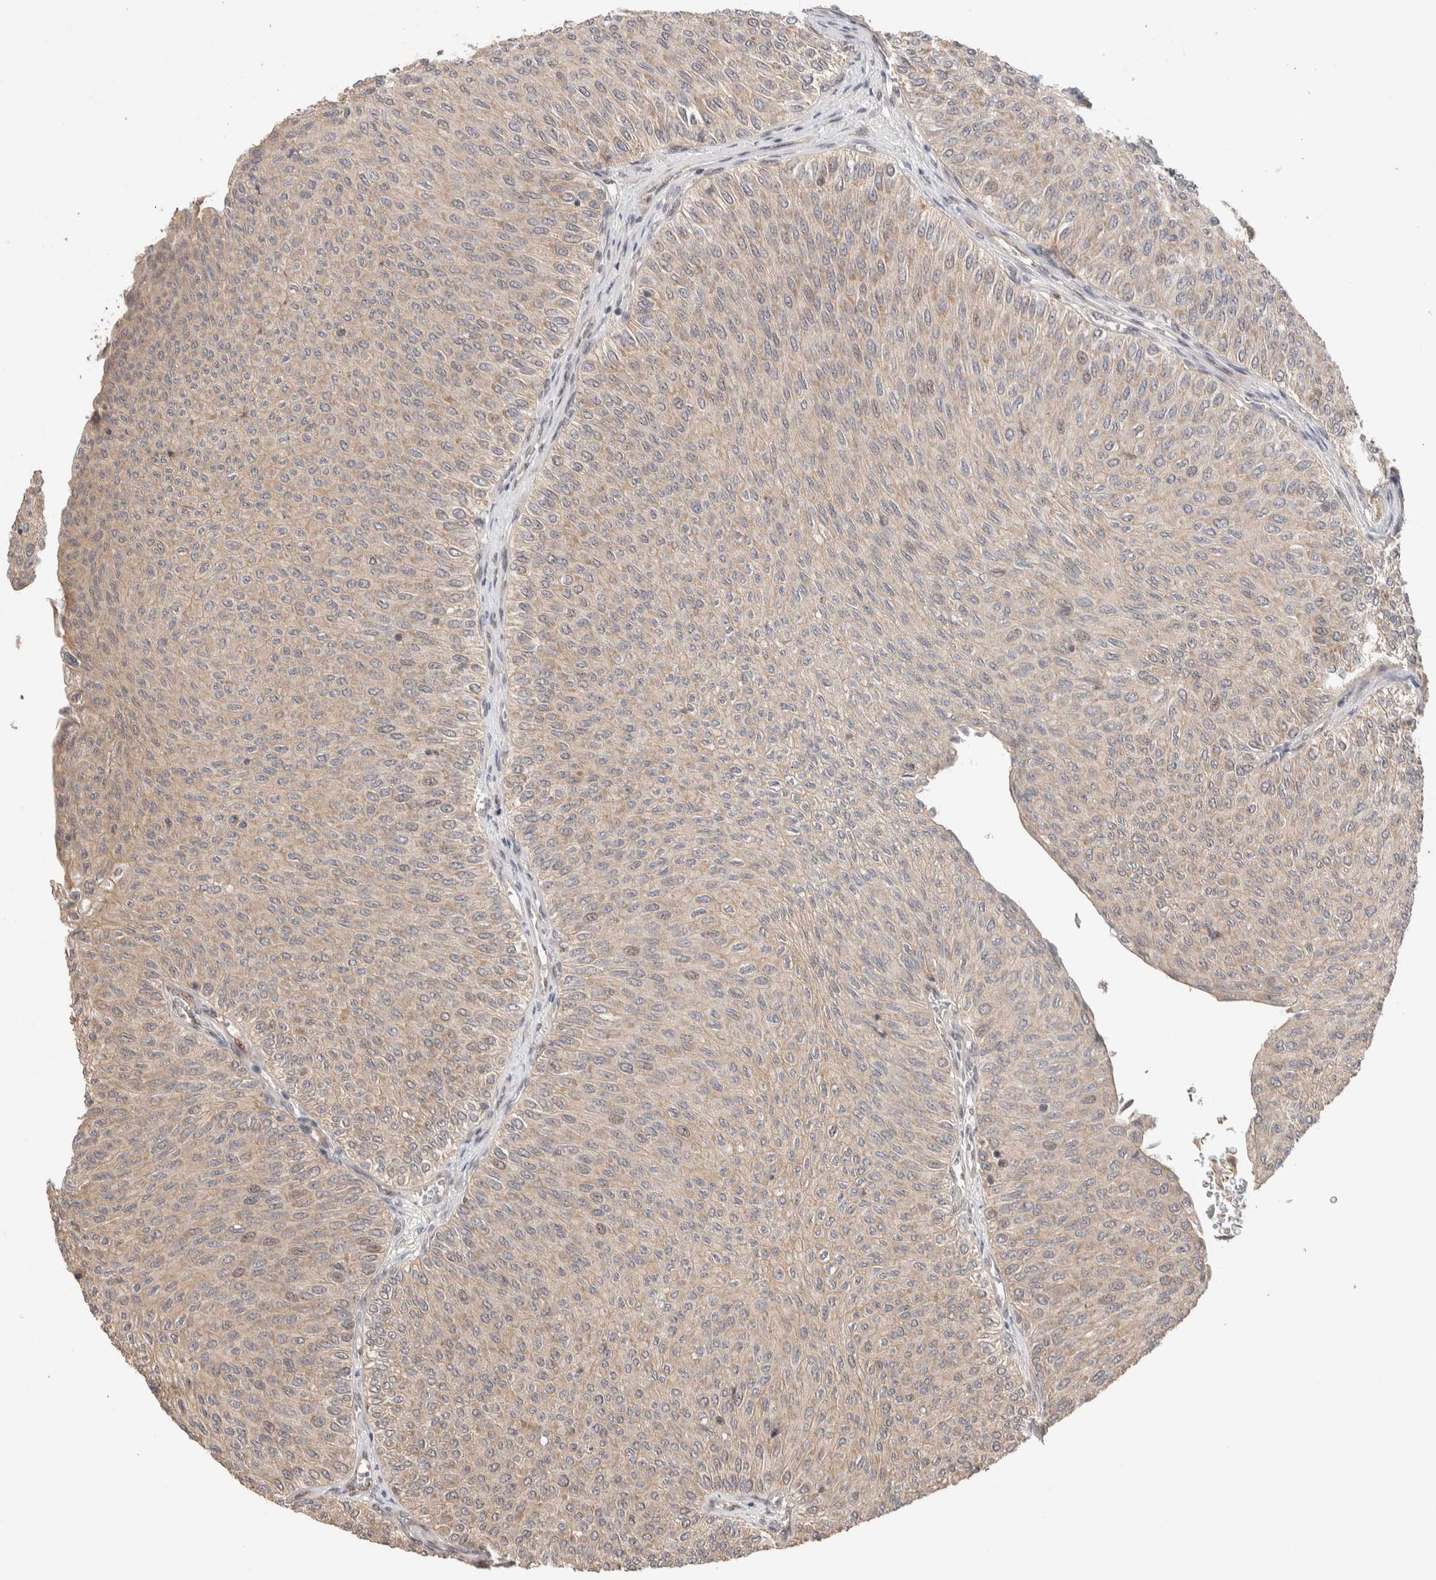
{"staining": {"intensity": "weak", "quantity": ">75%", "location": "cytoplasmic/membranous"}, "tissue": "urothelial cancer", "cell_type": "Tumor cells", "image_type": "cancer", "snomed": [{"axis": "morphology", "description": "Urothelial carcinoma, Low grade"}, {"axis": "topography", "description": "Urinary bladder"}], "caption": "Protein analysis of urothelial cancer tissue displays weak cytoplasmic/membranous expression in approximately >75% of tumor cells. Nuclei are stained in blue.", "gene": "PRDM15", "patient": {"sex": "male", "age": 78}}